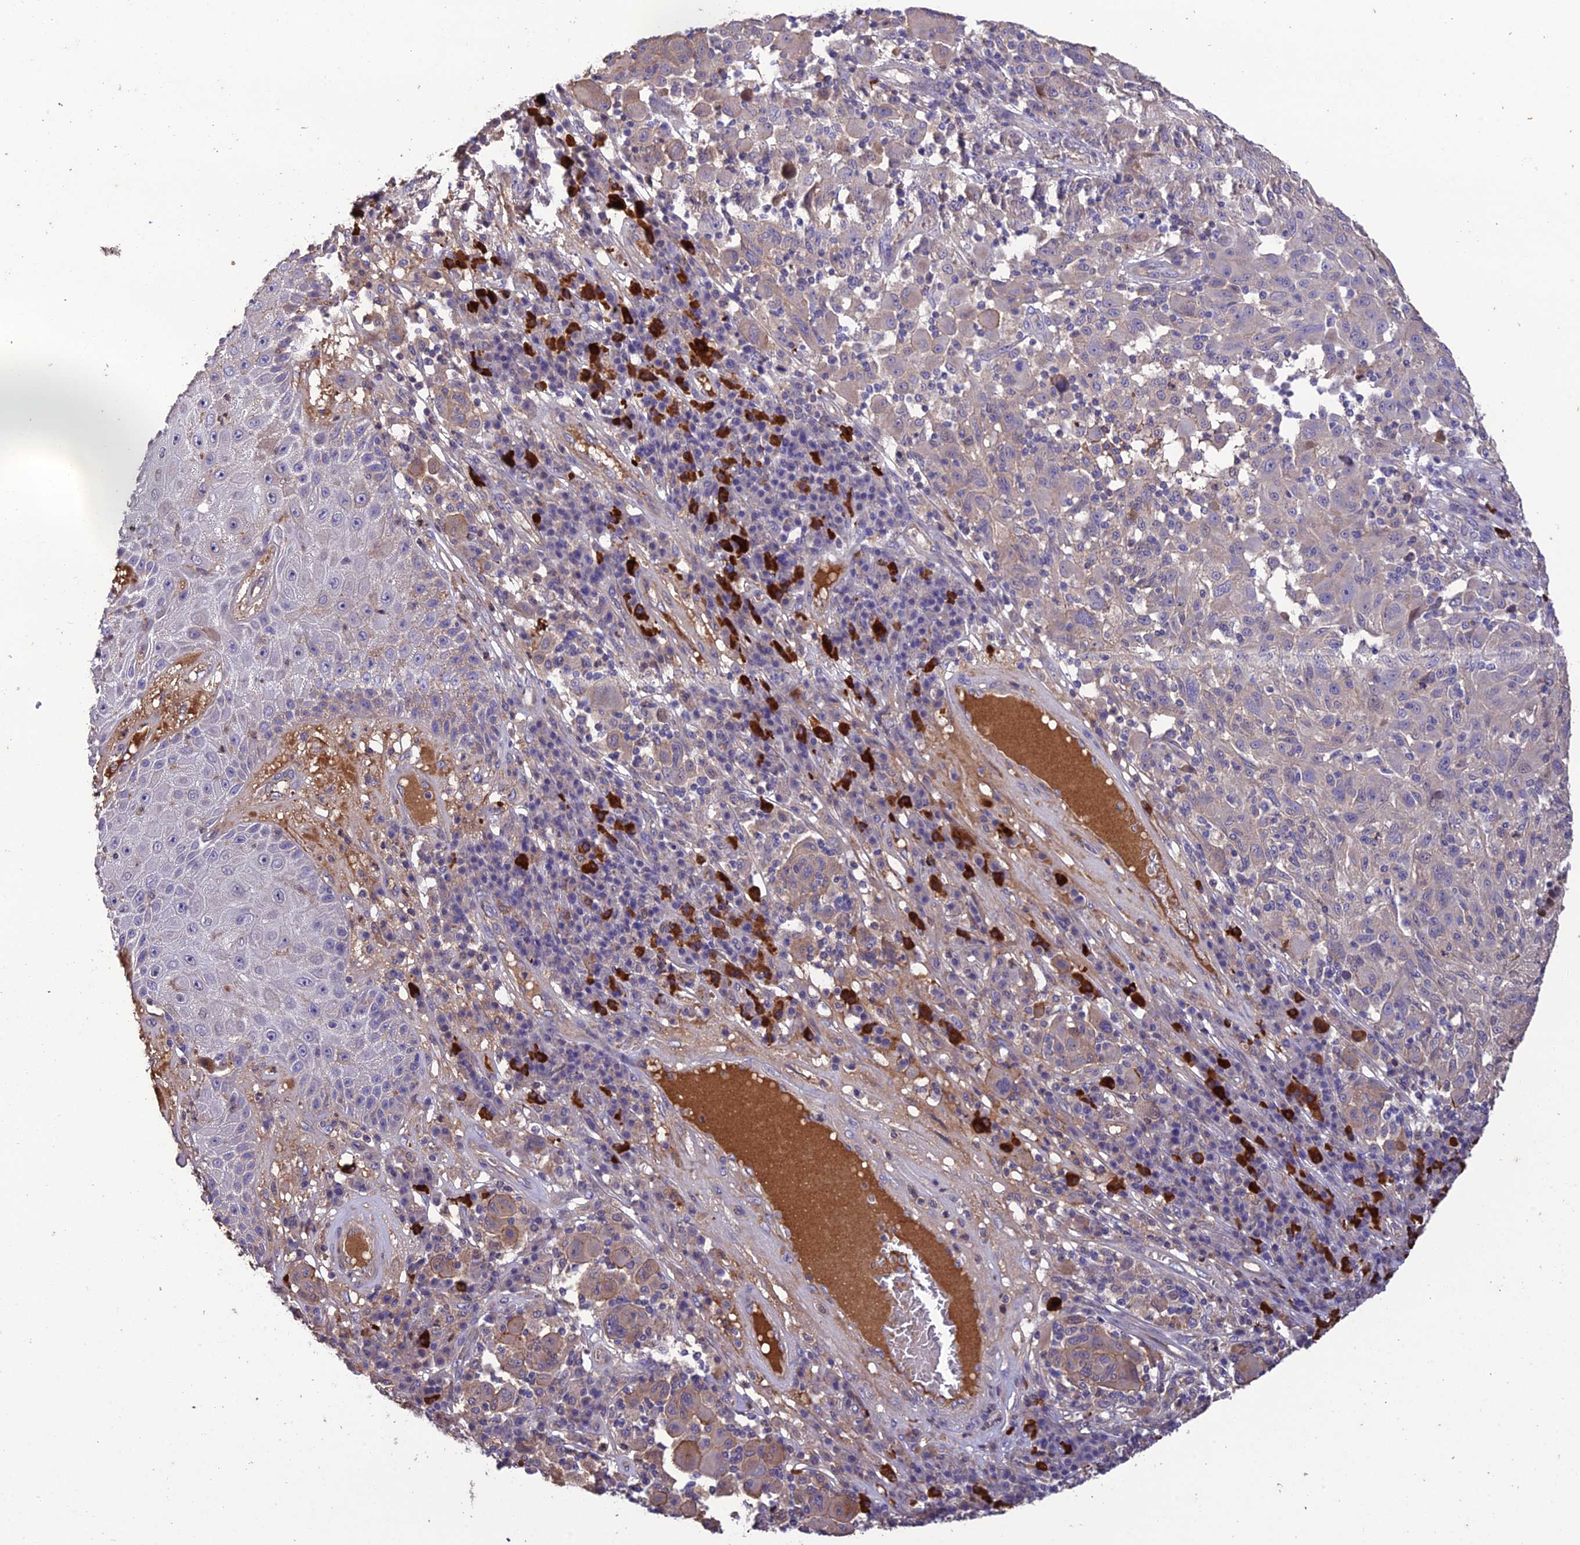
{"staining": {"intensity": "negative", "quantity": "none", "location": "none"}, "tissue": "melanoma", "cell_type": "Tumor cells", "image_type": "cancer", "snomed": [{"axis": "morphology", "description": "Malignant melanoma, NOS"}, {"axis": "topography", "description": "Skin"}], "caption": "DAB (3,3'-diaminobenzidine) immunohistochemical staining of malignant melanoma exhibits no significant expression in tumor cells.", "gene": "MIOS", "patient": {"sex": "male", "age": 53}}